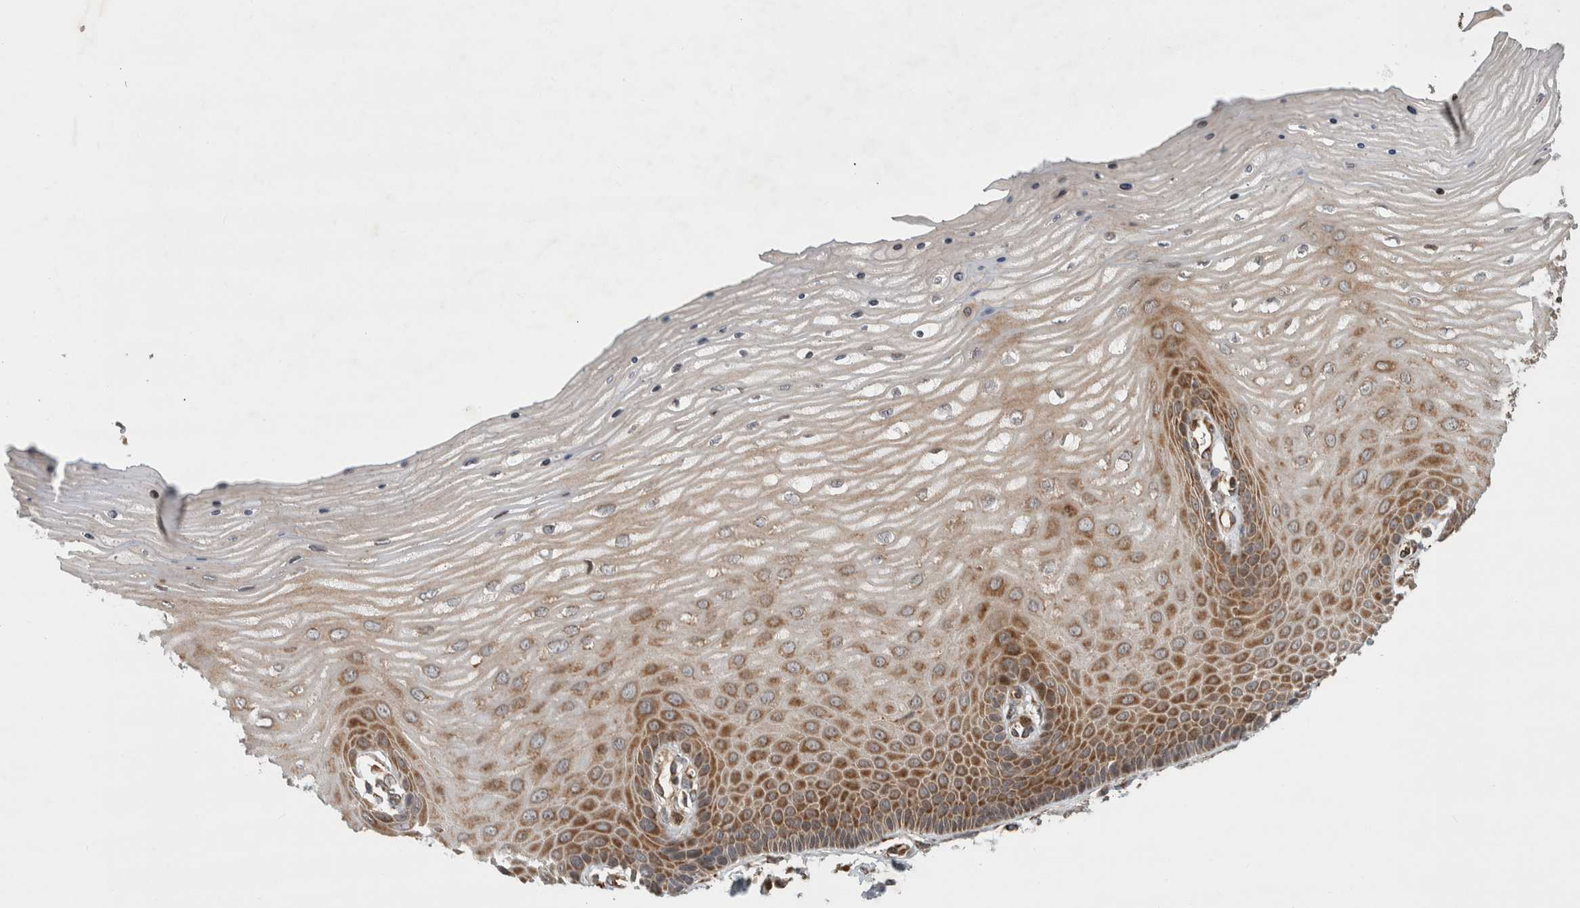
{"staining": {"intensity": "moderate", "quantity": ">75%", "location": "cytoplasmic/membranous"}, "tissue": "cervix", "cell_type": "Glandular cells", "image_type": "normal", "snomed": [{"axis": "morphology", "description": "Normal tissue, NOS"}, {"axis": "topography", "description": "Cervix"}], "caption": "DAB (3,3'-diaminobenzidine) immunohistochemical staining of unremarkable human cervix shows moderate cytoplasmic/membranous protein positivity in about >75% of glandular cells.", "gene": "TUBD1", "patient": {"sex": "female", "age": 55}}